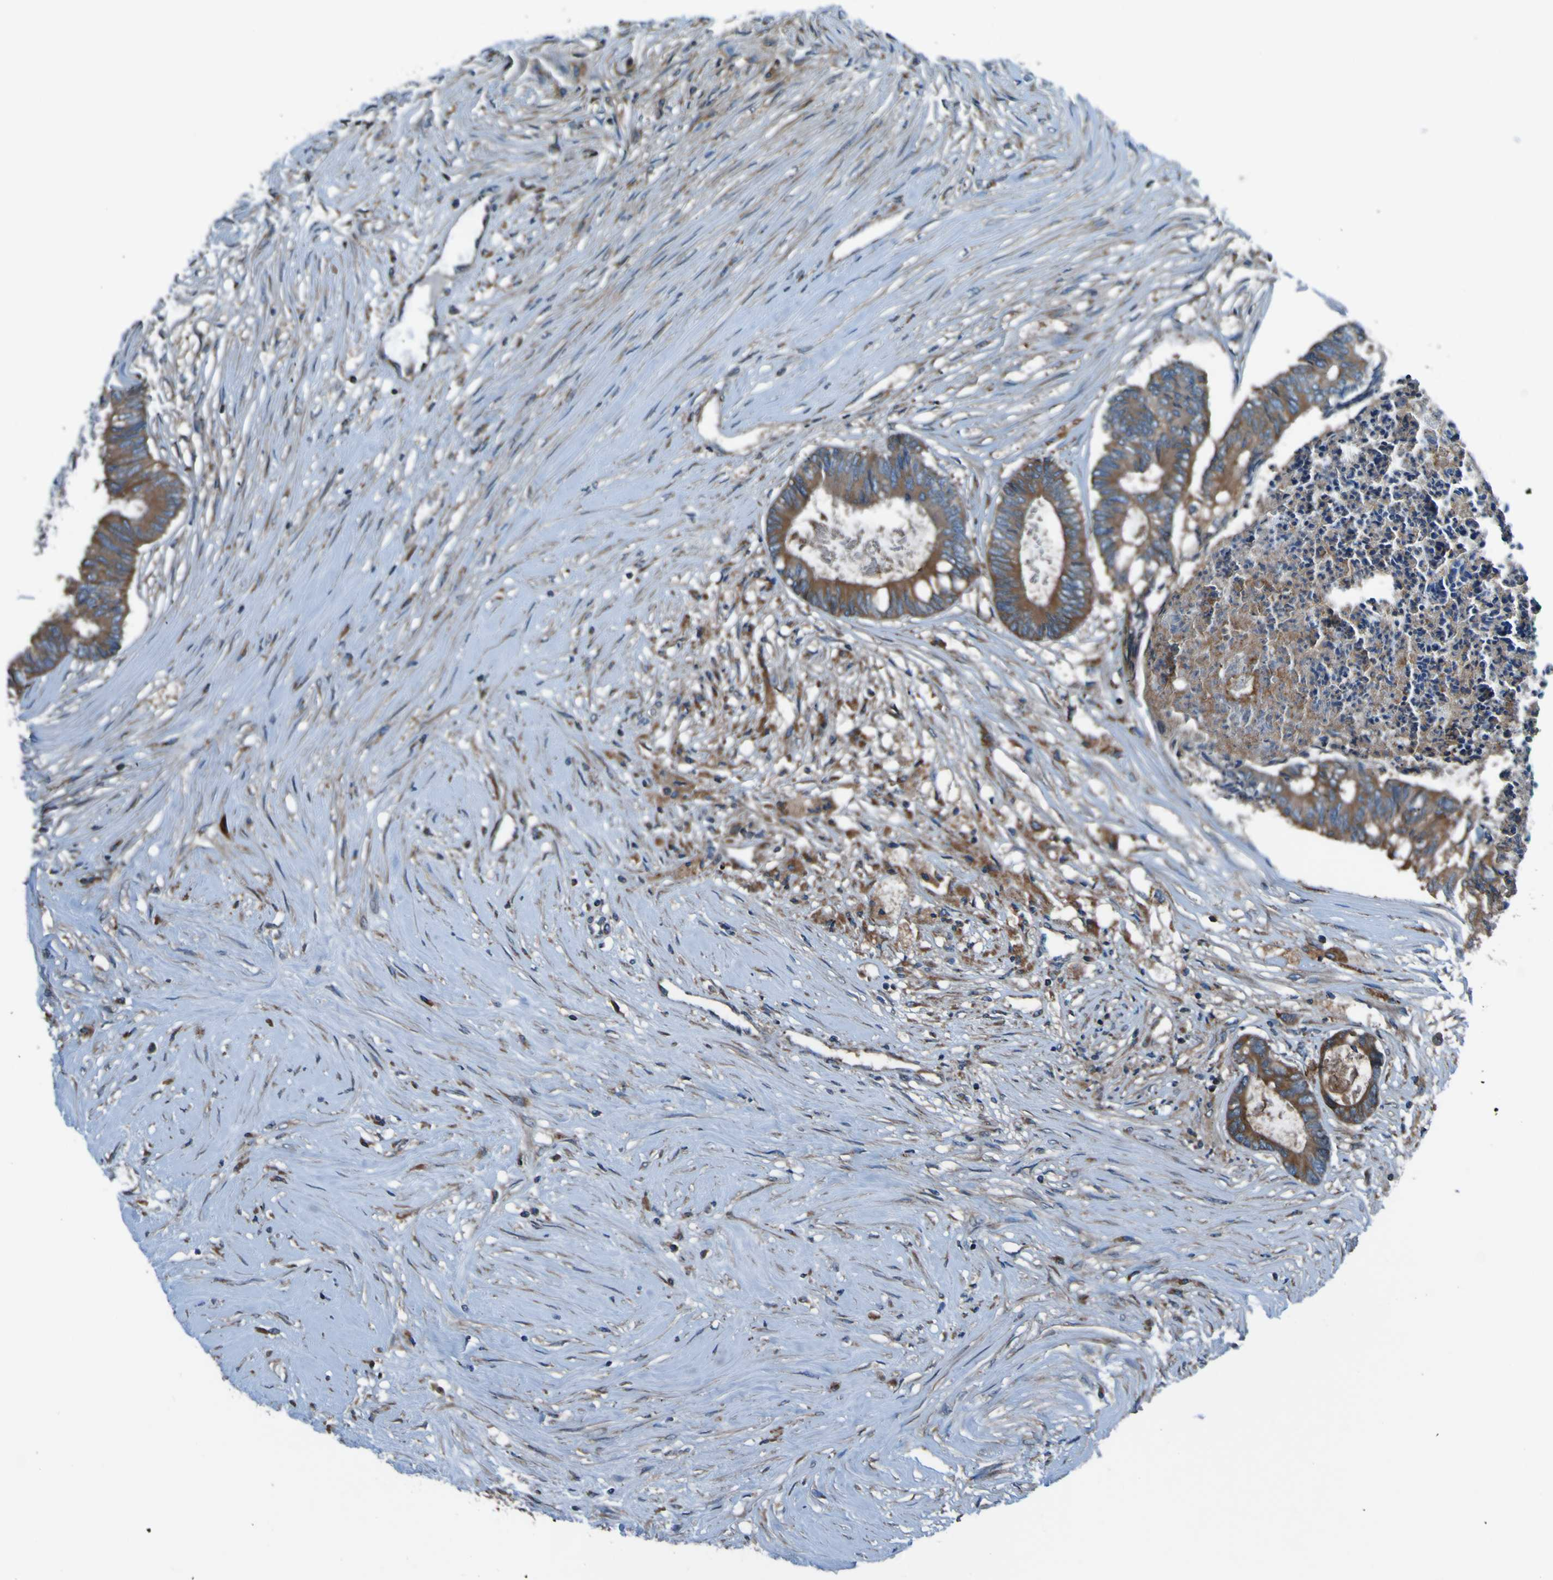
{"staining": {"intensity": "moderate", "quantity": ">75%", "location": "cytoplasmic/membranous"}, "tissue": "colorectal cancer", "cell_type": "Tumor cells", "image_type": "cancer", "snomed": [{"axis": "morphology", "description": "Adenocarcinoma, NOS"}, {"axis": "topography", "description": "Rectum"}], "caption": "Protein staining reveals moderate cytoplasmic/membranous staining in about >75% of tumor cells in colorectal cancer (adenocarcinoma). (Stains: DAB in brown, nuclei in blue, Microscopy: brightfield microscopy at high magnification).", "gene": "RAB5B", "patient": {"sex": "male", "age": 63}}